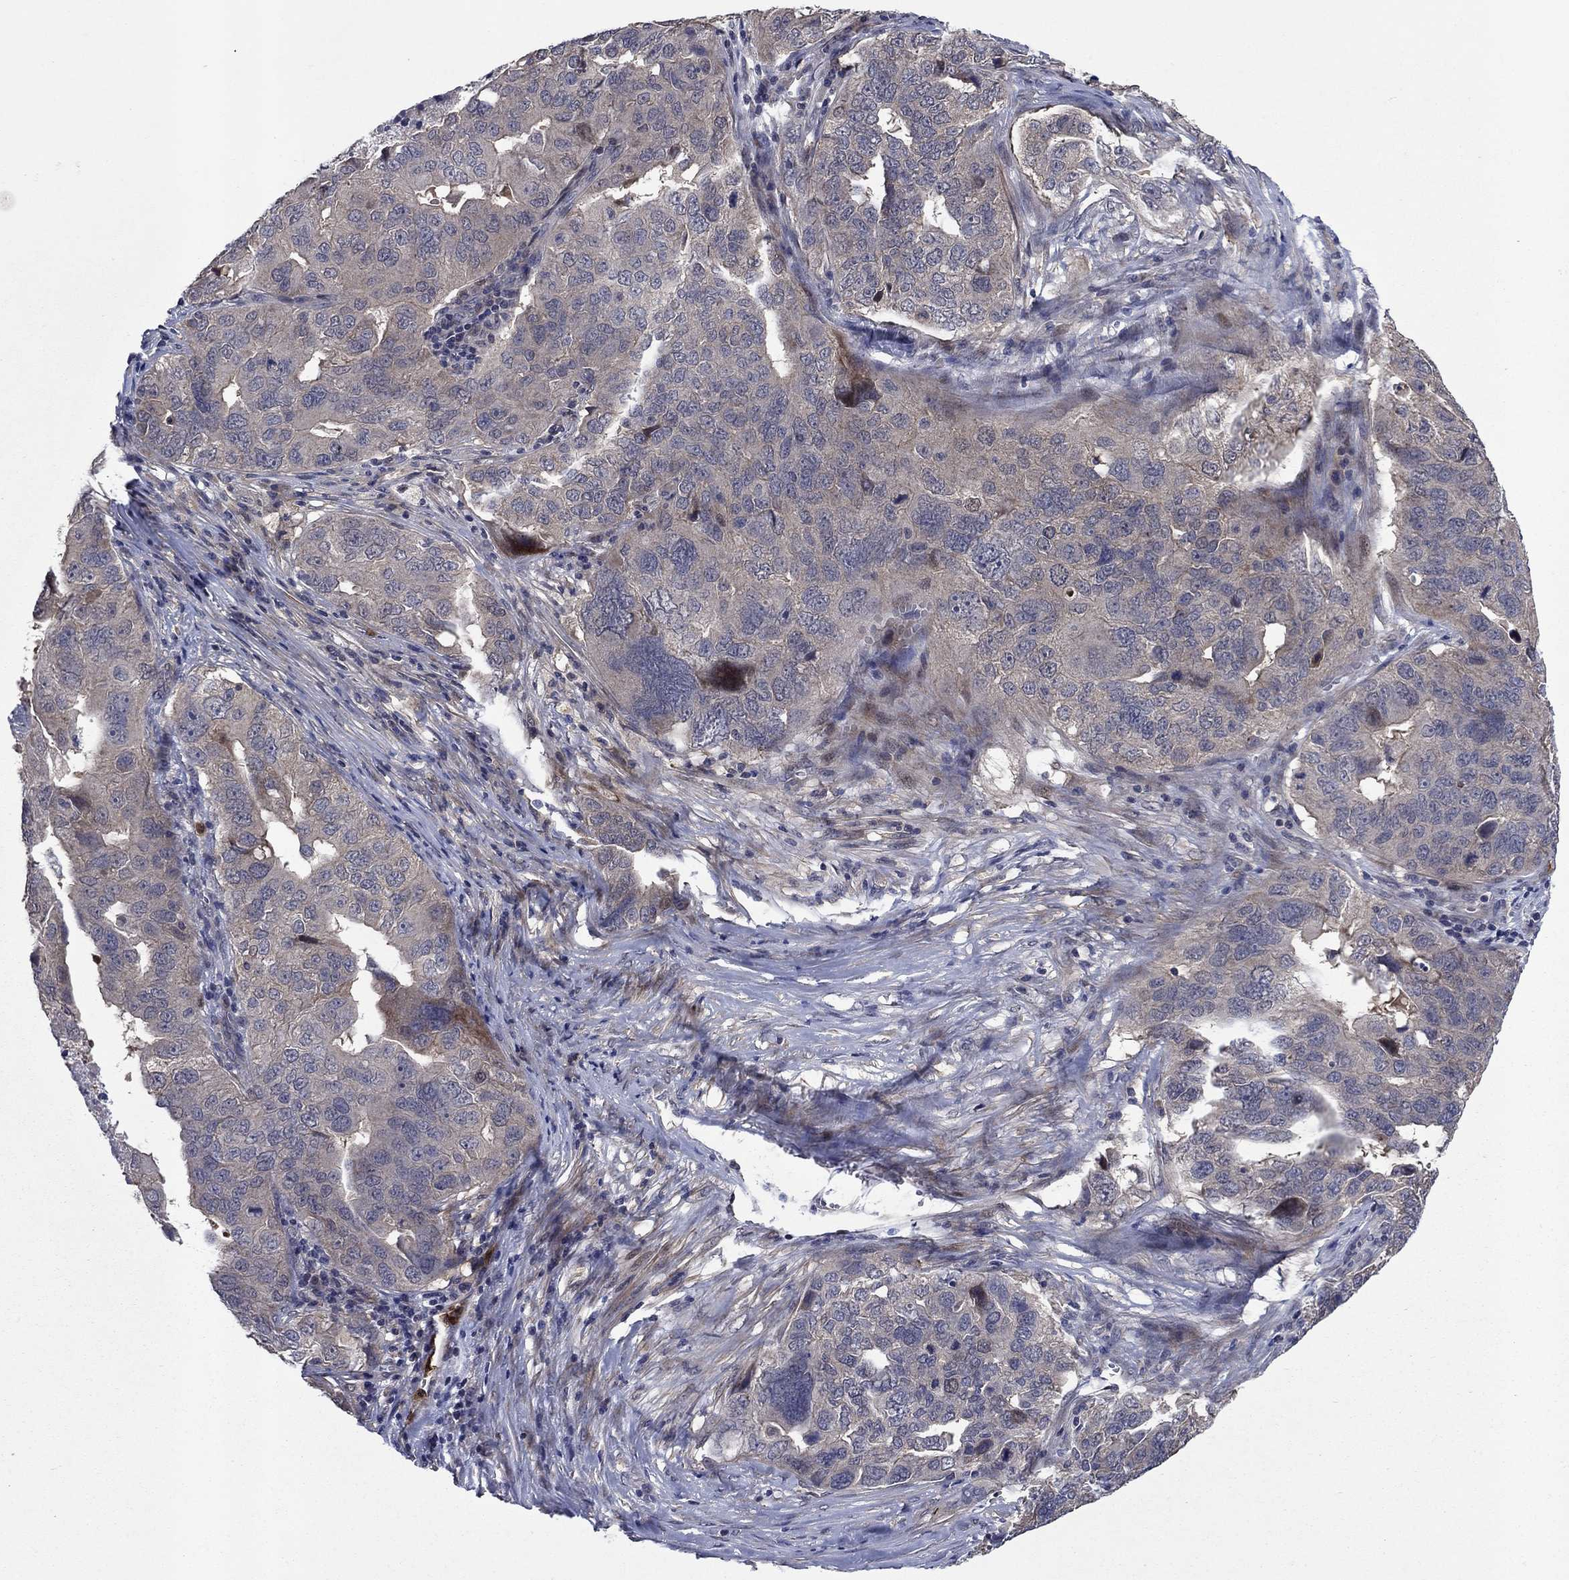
{"staining": {"intensity": "moderate", "quantity": "<25%", "location": "cytoplasmic/membranous"}, "tissue": "ovarian cancer", "cell_type": "Tumor cells", "image_type": "cancer", "snomed": [{"axis": "morphology", "description": "Carcinoma, endometroid"}, {"axis": "topography", "description": "Soft tissue"}, {"axis": "topography", "description": "Ovary"}], "caption": "IHC histopathology image of ovarian cancer stained for a protein (brown), which shows low levels of moderate cytoplasmic/membranous expression in about <25% of tumor cells.", "gene": "MSRB1", "patient": {"sex": "female", "age": 52}}